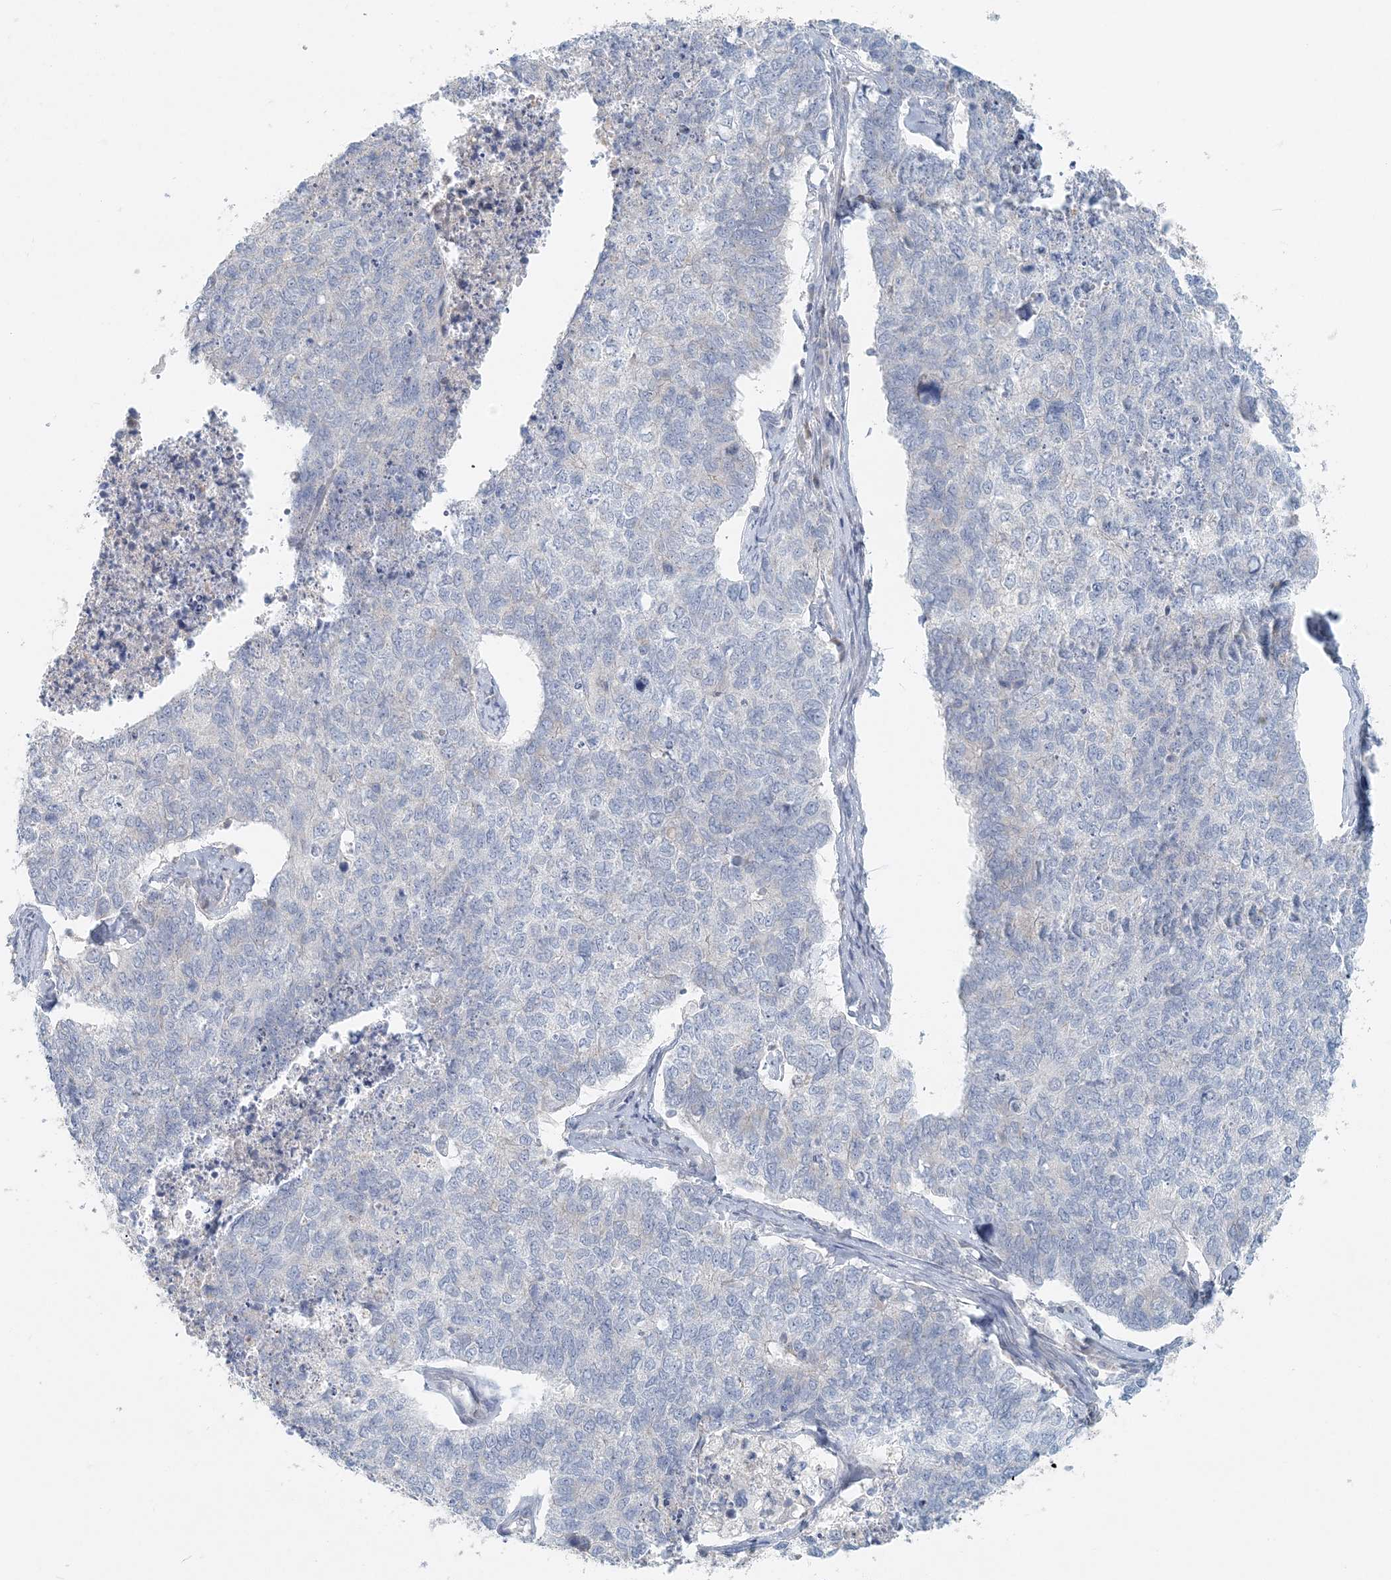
{"staining": {"intensity": "negative", "quantity": "none", "location": "none"}, "tissue": "cervical cancer", "cell_type": "Tumor cells", "image_type": "cancer", "snomed": [{"axis": "morphology", "description": "Squamous cell carcinoma, NOS"}, {"axis": "topography", "description": "Cervix"}], "caption": "The micrograph displays no significant staining in tumor cells of squamous cell carcinoma (cervical).", "gene": "NAA11", "patient": {"sex": "female", "age": 63}}